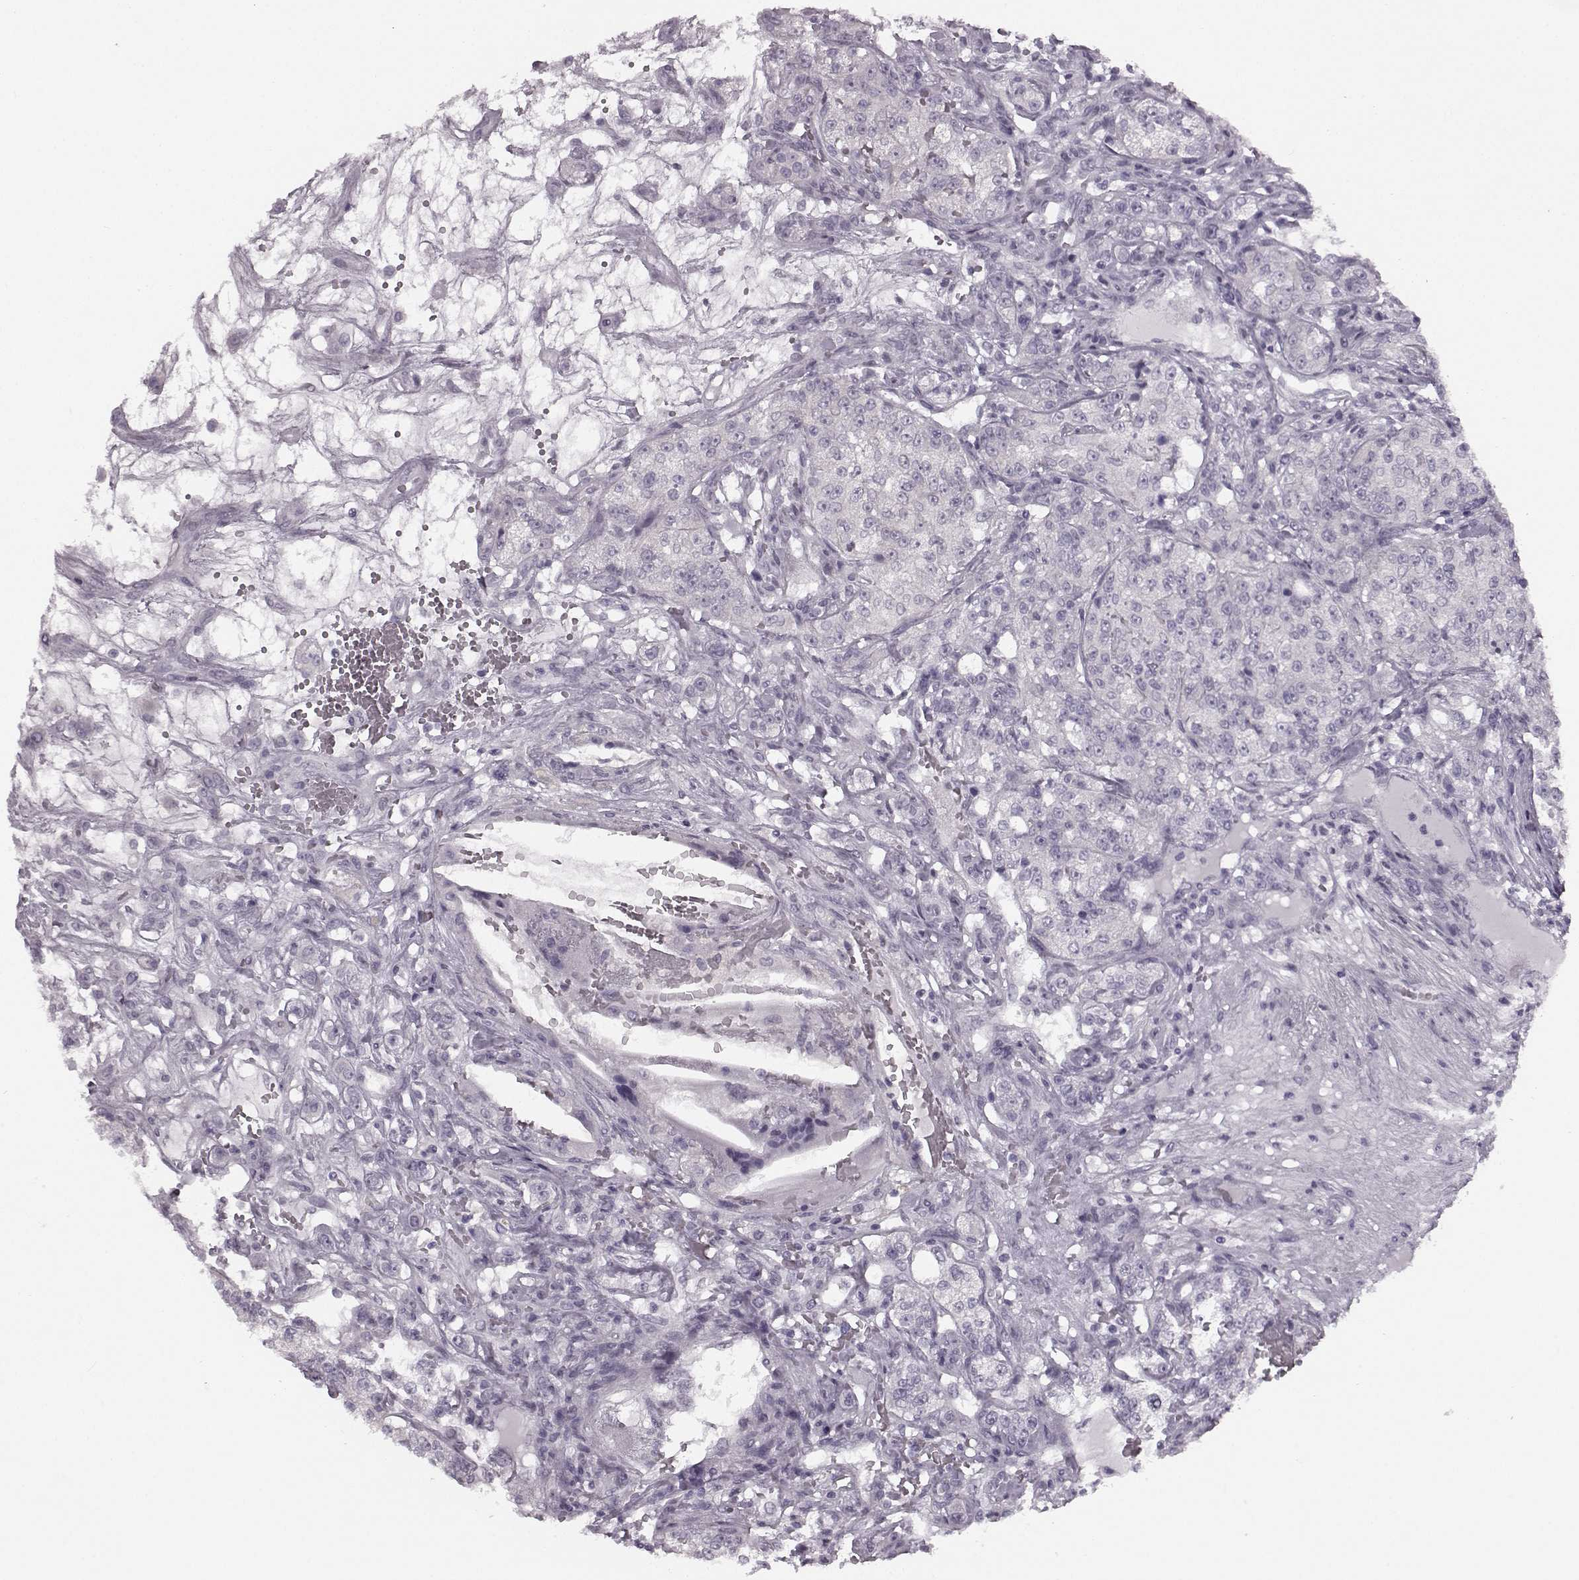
{"staining": {"intensity": "negative", "quantity": "none", "location": "none"}, "tissue": "renal cancer", "cell_type": "Tumor cells", "image_type": "cancer", "snomed": [{"axis": "morphology", "description": "Adenocarcinoma, NOS"}, {"axis": "topography", "description": "Kidney"}], "caption": "Immunohistochemical staining of human renal adenocarcinoma shows no significant expression in tumor cells. Brightfield microscopy of IHC stained with DAB (3,3'-diaminobenzidine) (brown) and hematoxylin (blue), captured at high magnification.", "gene": "SEMG2", "patient": {"sex": "female", "age": 63}}